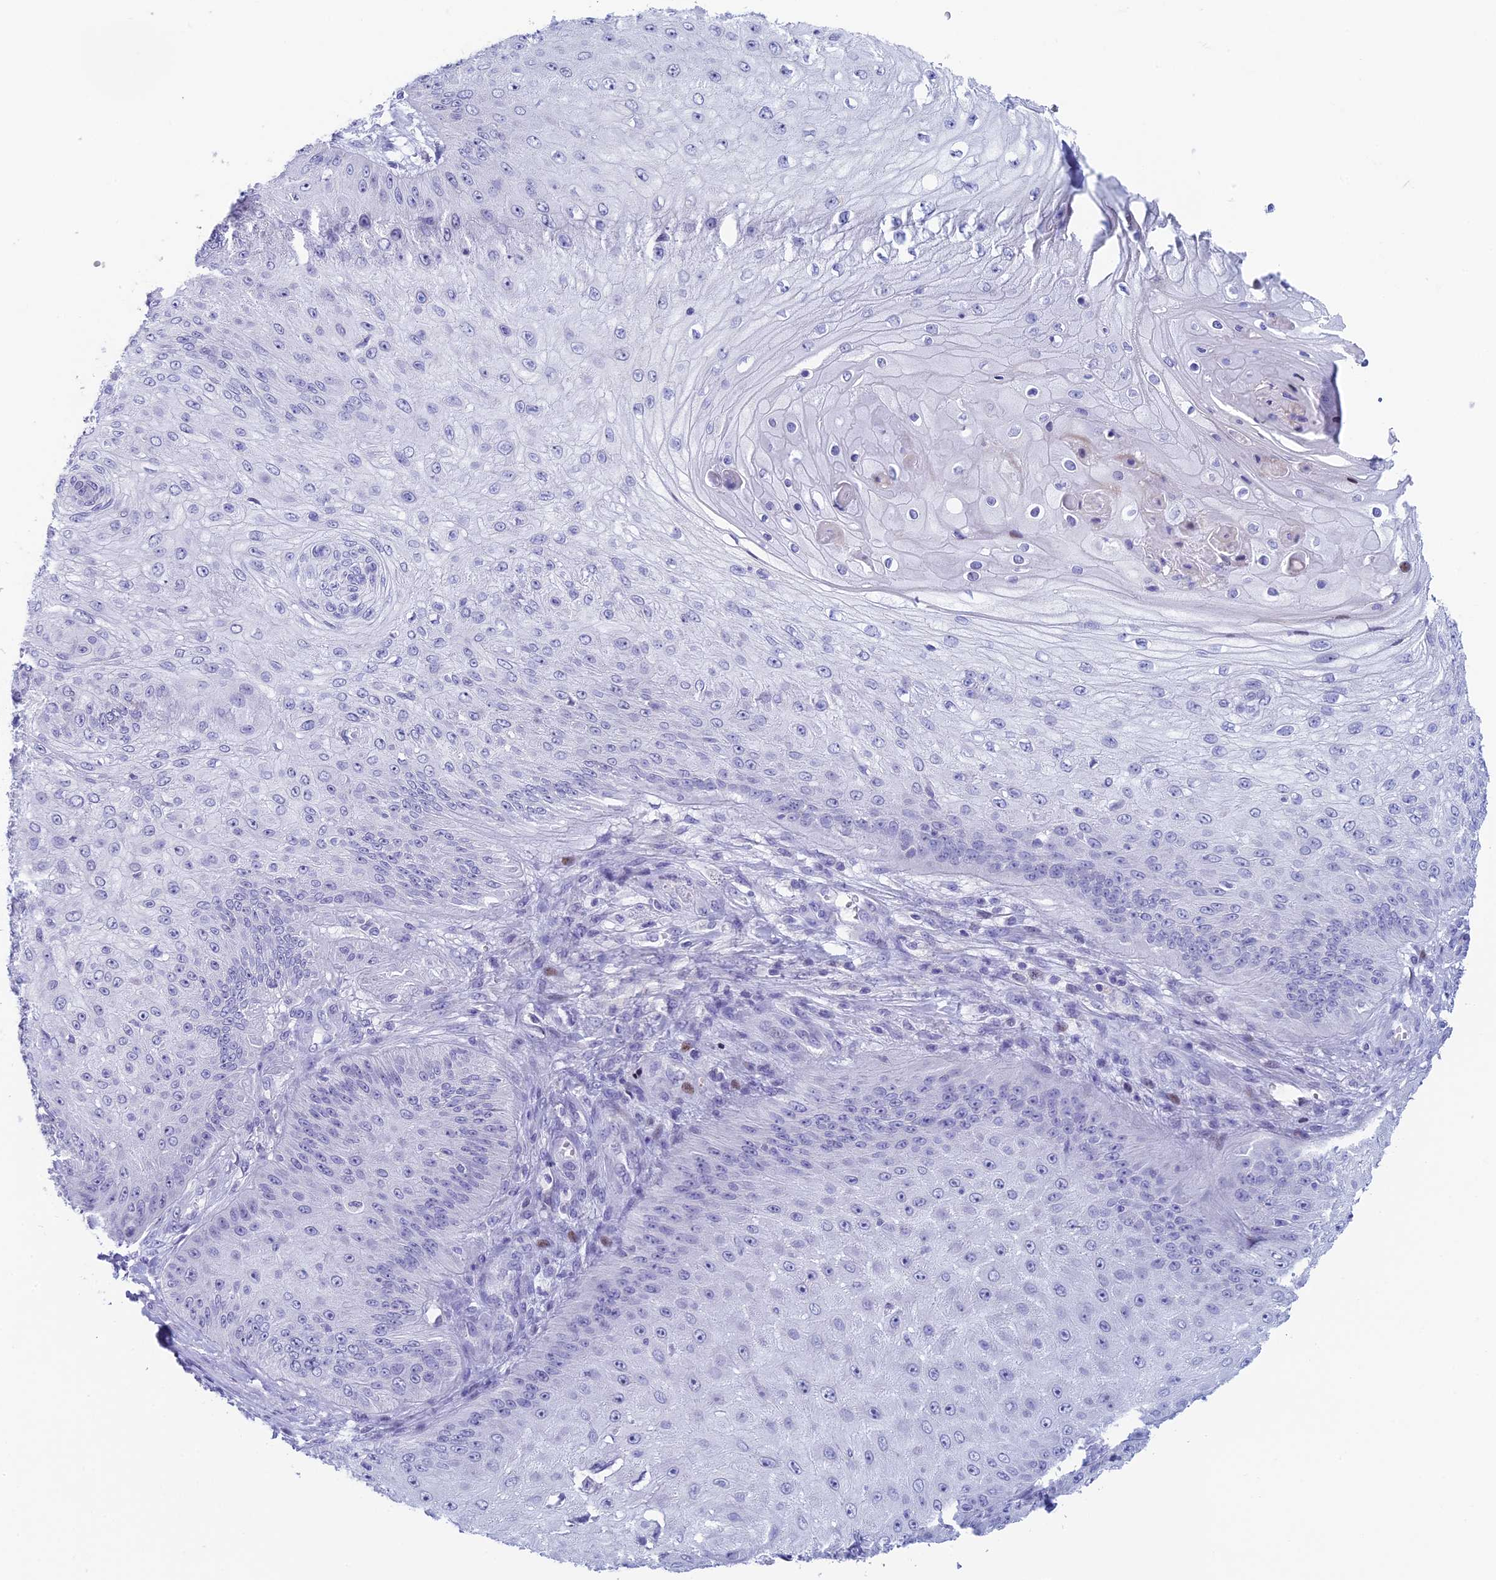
{"staining": {"intensity": "negative", "quantity": "none", "location": "none"}, "tissue": "skin cancer", "cell_type": "Tumor cells", "image_type": "cancer", "snomed": [{"axis": "morphology", "description": "Squamous cell carcinoma, NOS"}, {"axis": "topography", "description": "Skin"}], "caption": "IHC image of neoplastic tissue: skin cancer stained with DAB (3,3'-diaminobenzidine) displays no significant protein positivity in tumor cells.", "gene": "REXO5", "patient": {"sex": "male", "age": 70}}